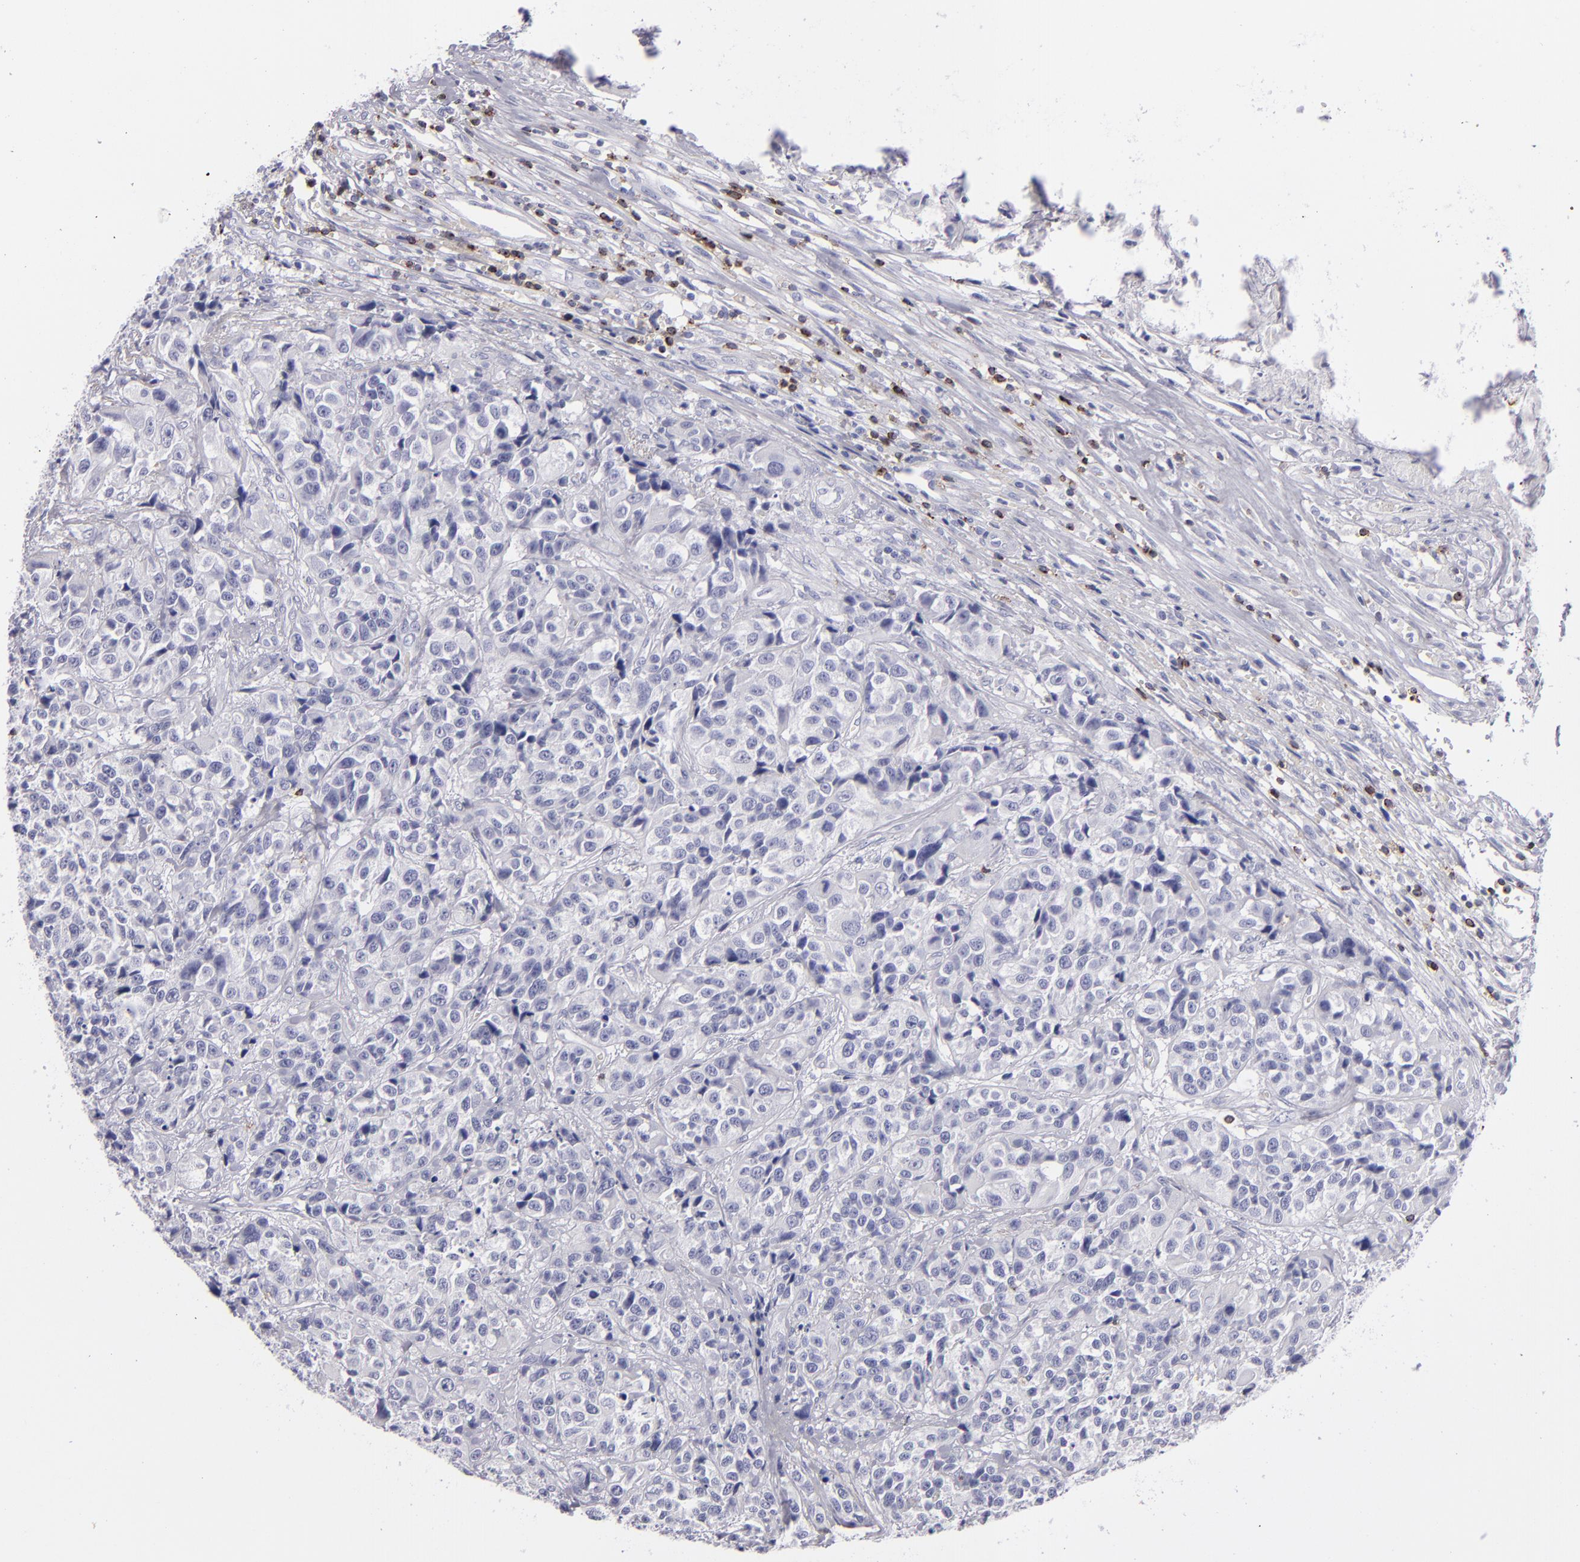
{"staining": {"intensity": "negative", "quantity": "none", "location": "none"}, "tissue": "urothelial cancer", "cell_type": "Tumor cells", "image_type": "cancer", "snomed": [{"axis": "morphology", "description": "Urothelial carcinoma, High grade"}, {"axis": "topography", "description": "Urinary bladder"}], "caption": "There is no significant staining in tumor cells of urothelial carcinoma (high-grade).", "gene": "CD2", "patient": {"sex": "female", "age": 81}}